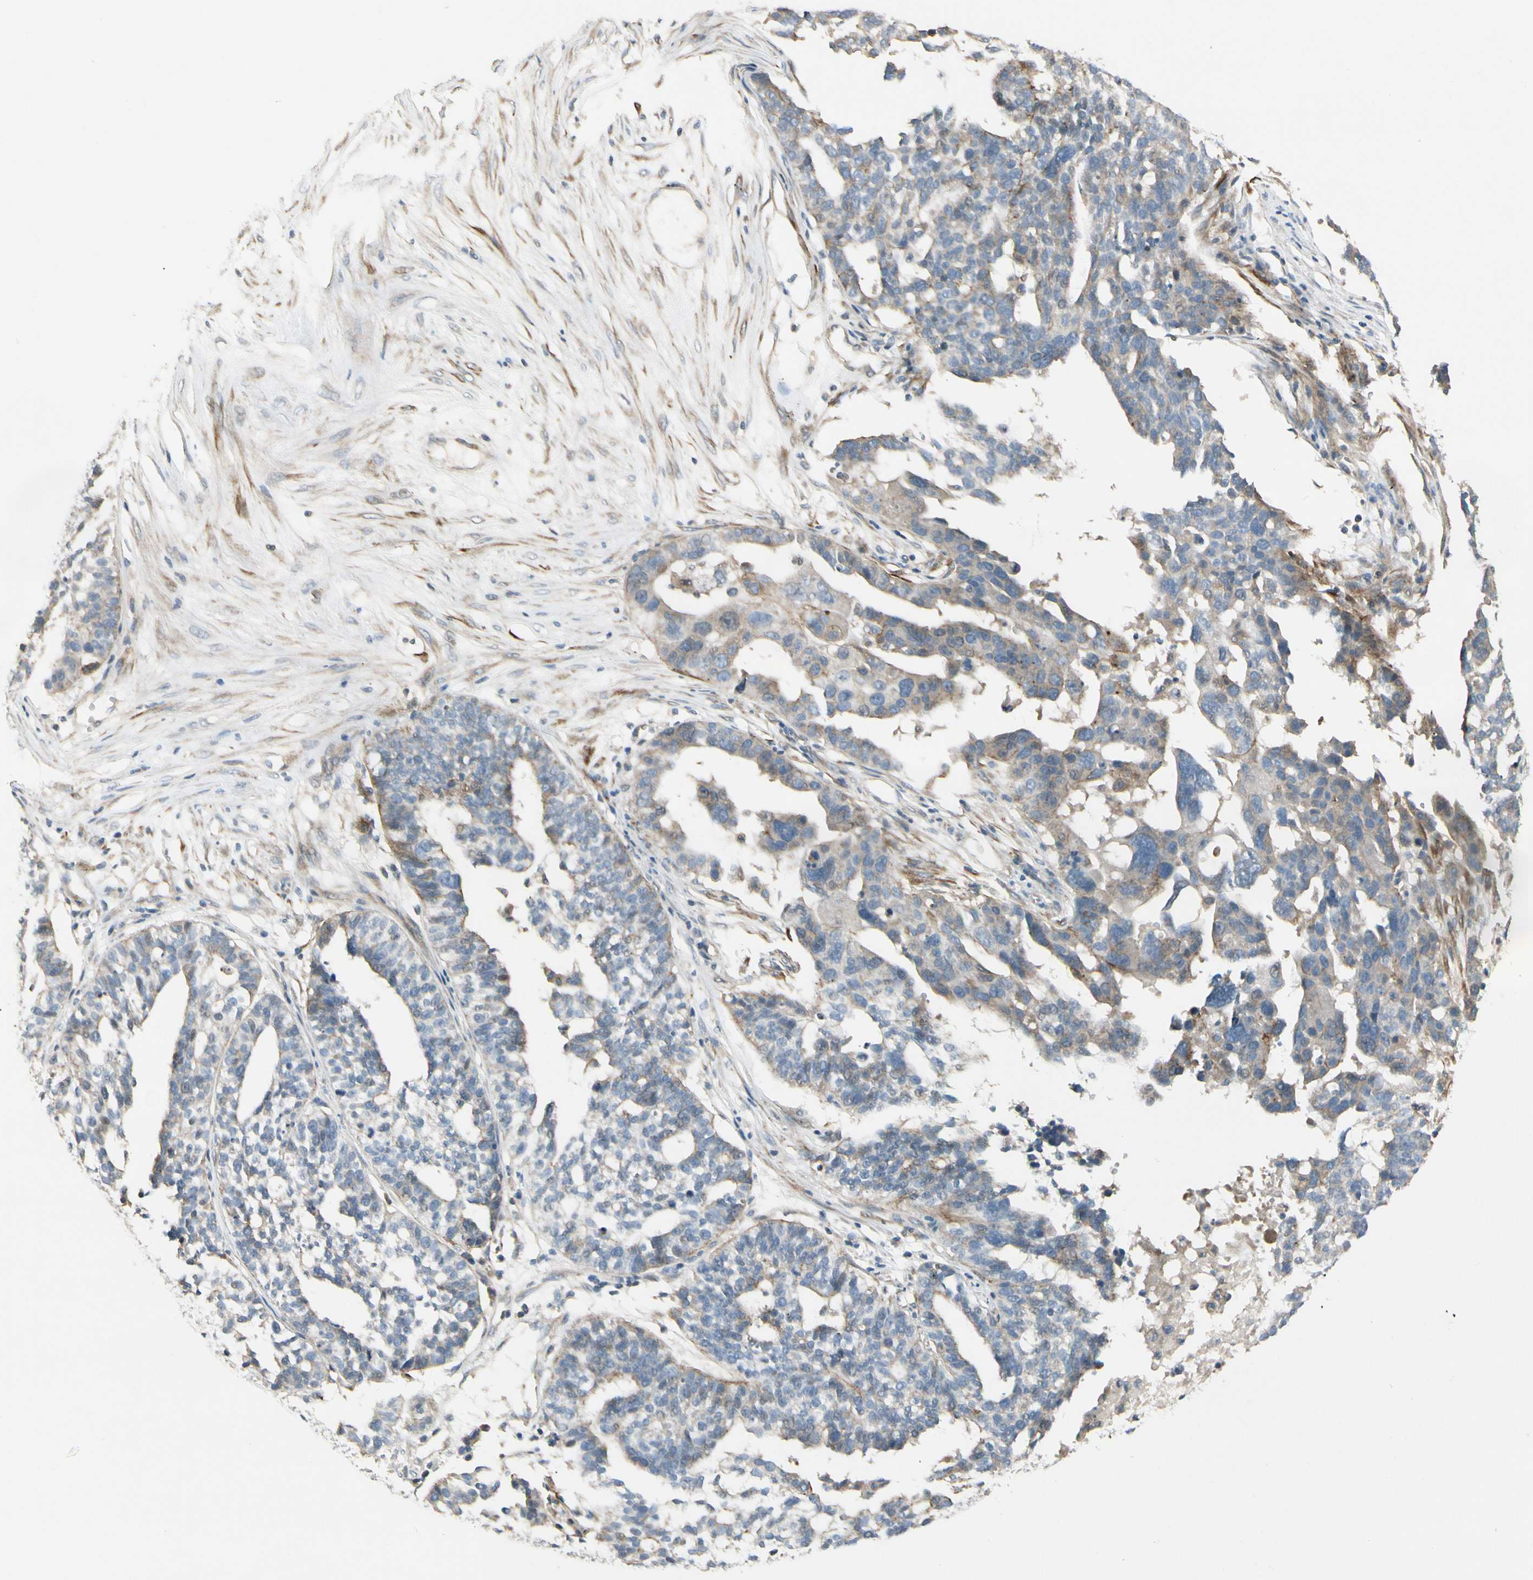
{"staining": {"intensity": "moderate", "quantity": "25%-75%", "location": "cytoplasmic/membranous"}, "tissue": "ovarian cancer", "cell_type": "Tumor cells", "image_type": "cancer", "snomed": [{"axis": "morphology", "description": "Cystadenocarcinoma, serous, NOS"}, {"axis": "topography", "description": "Ovary"}], "caption": "This is an image of IHC staining of ovarian serous cystadenocarcinoma, which shows moderate expression in the cytoplasmic/membranous of tumor cells.", "gene": "PPP3CB", "patient": {"sex": "female", "age": 59}}